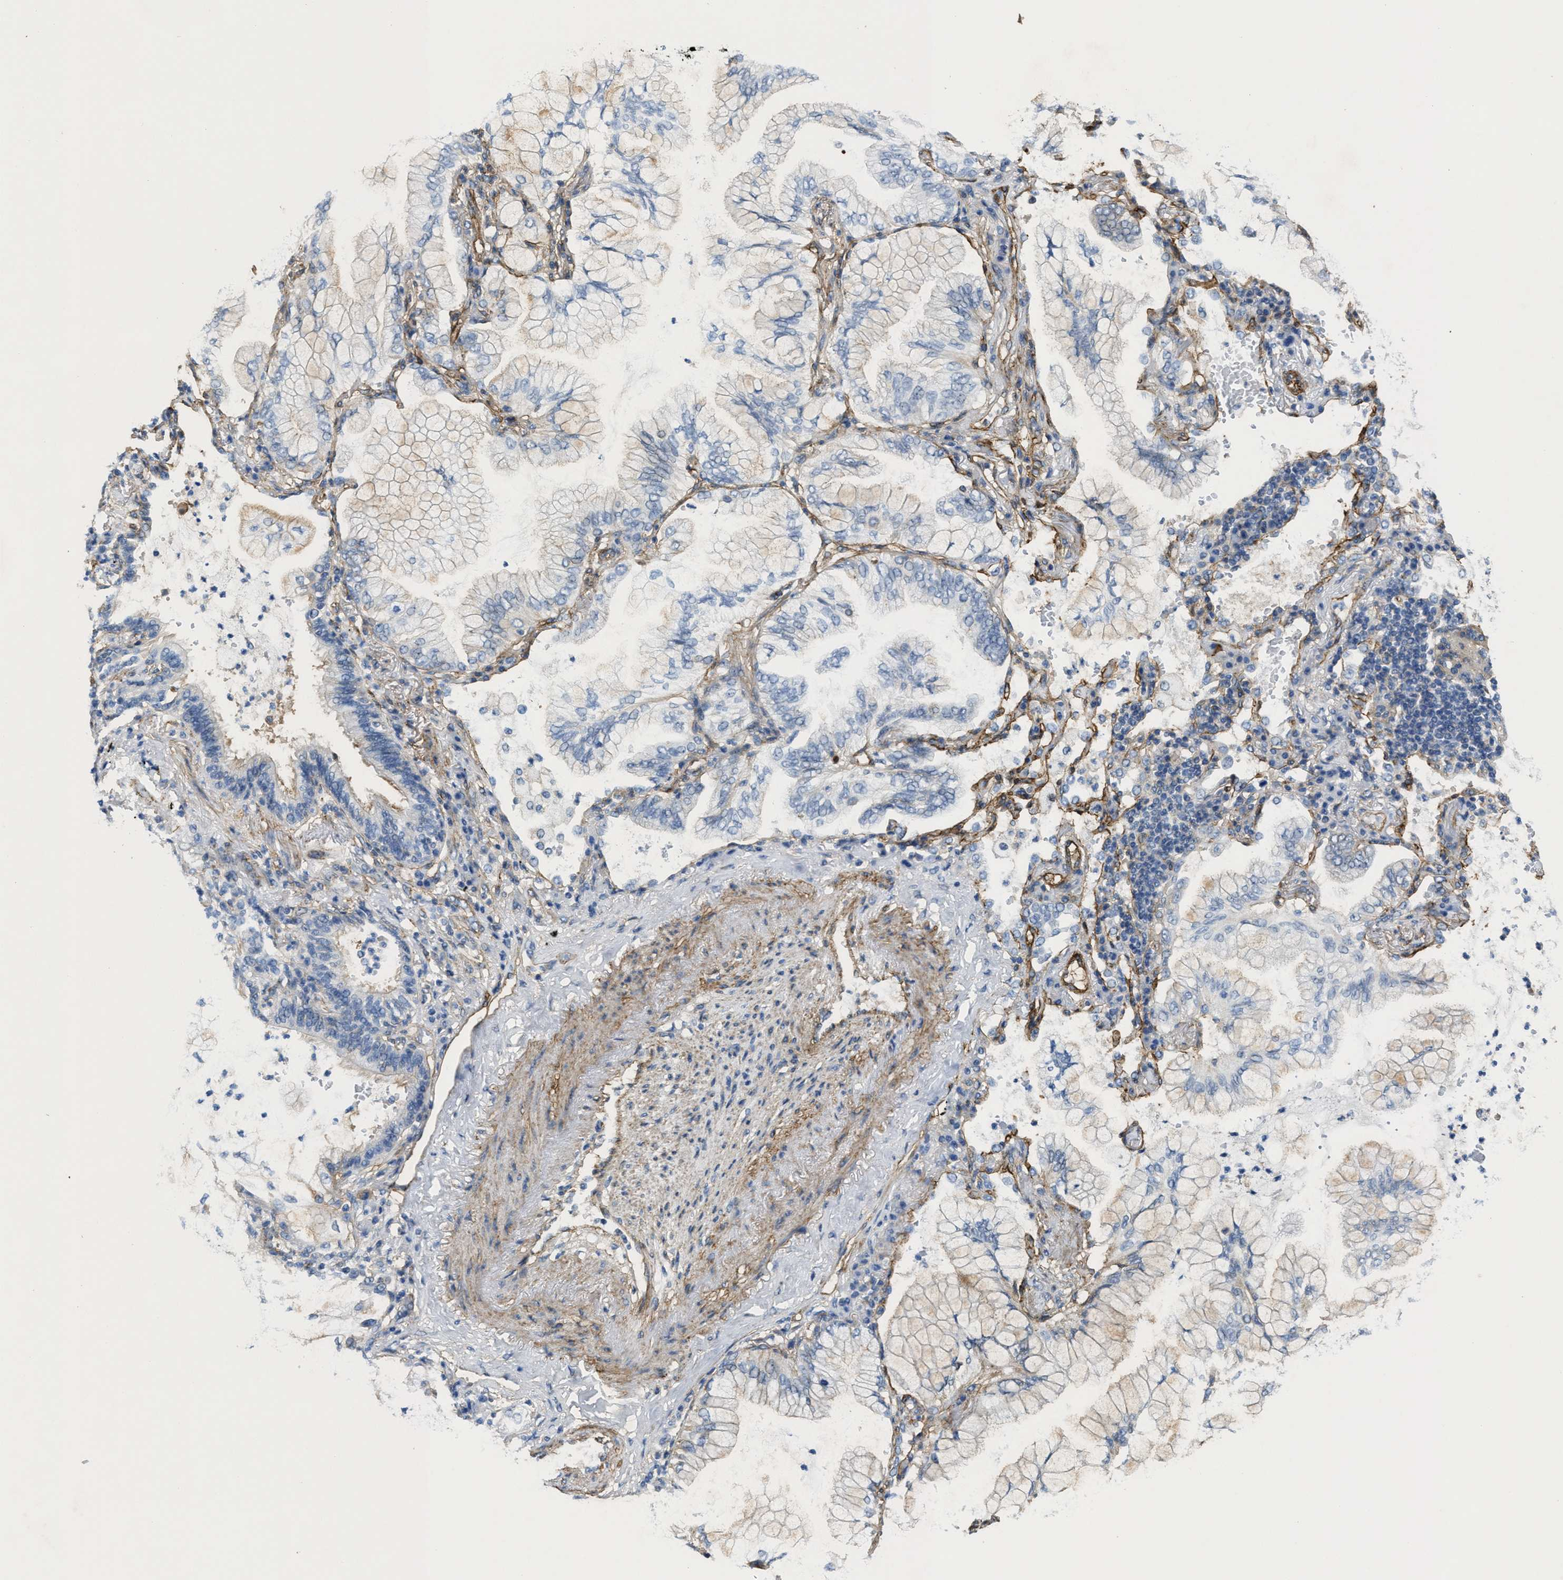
{"staining": {"intensity": "weak", "quantity": "25%-75%", "location": "cytoplasmic/membranous"}, "tissue": "lung cancer", "cell_type": "Tumor cells", "image_type": "cancer", "snomed": [{"axis": "morphology", "description": "Adenocarcinoma, NOS"}, {"axis": "topography", "description": "Lung"}], "caption": "Immunohistochemical staining of human lung cancer exhibits weak cytoplasmic/membranous protein staining in about 25%-75% of tumor cells.", "gene": "NAB1", "patient": {"sex": "female", "age": 70}}